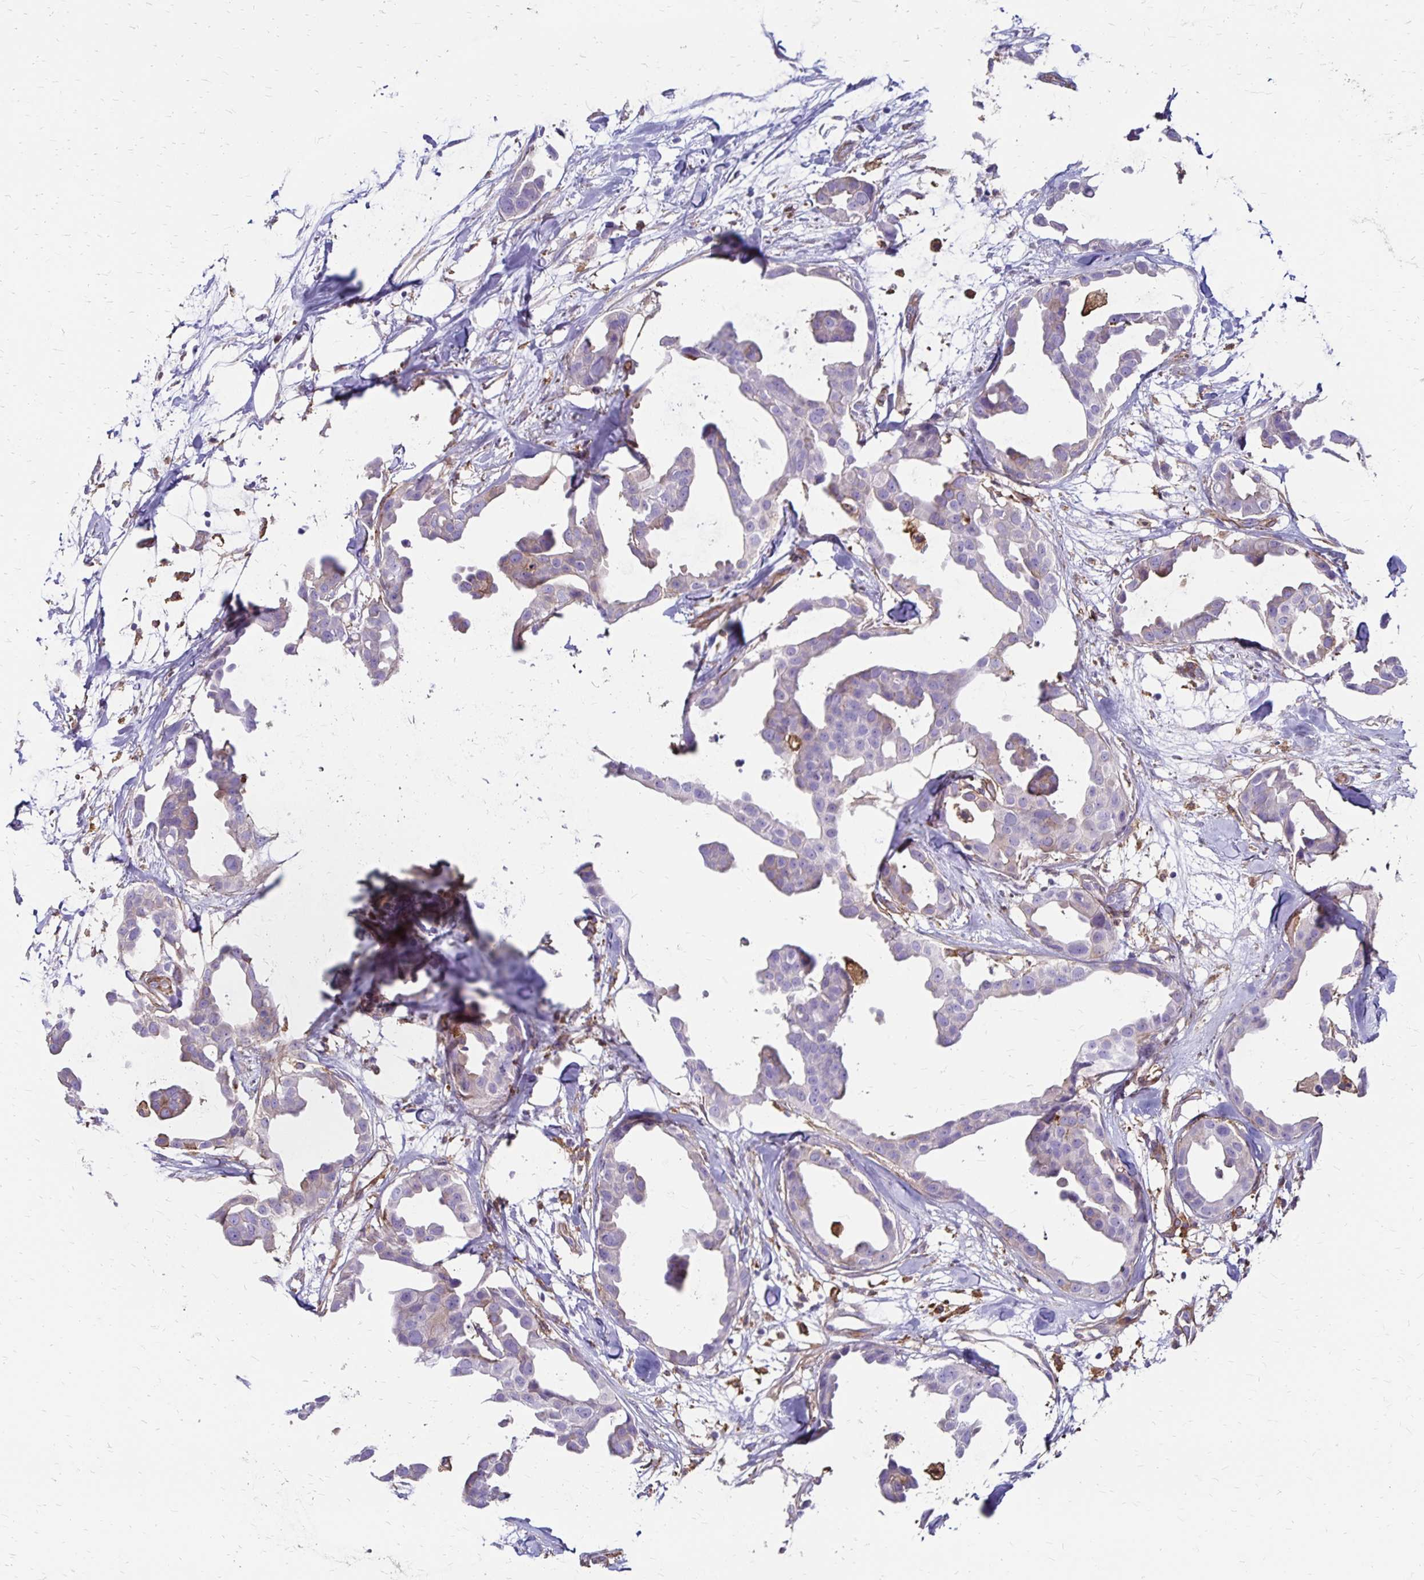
{"staining": {"intensity": "moderate", "quantity": "<25%", "location": "cytoplasmic/membranous"}, "tissue": "breast cancer", "cell_type": "Tumor cells", "image_type": "cancer", "snomed": [{"axis": "morphology", "description": "Duct carcinoma"}, {"axis": "topography", "description": "Breast"}], "caption": "A low amount of moderate cytoplasmic/membranous positivity is present in approximately <25% of tumor cells in breast cancer tissue.", "gene": "TNS3", "patient": {"sex": "female", "age": 38}}